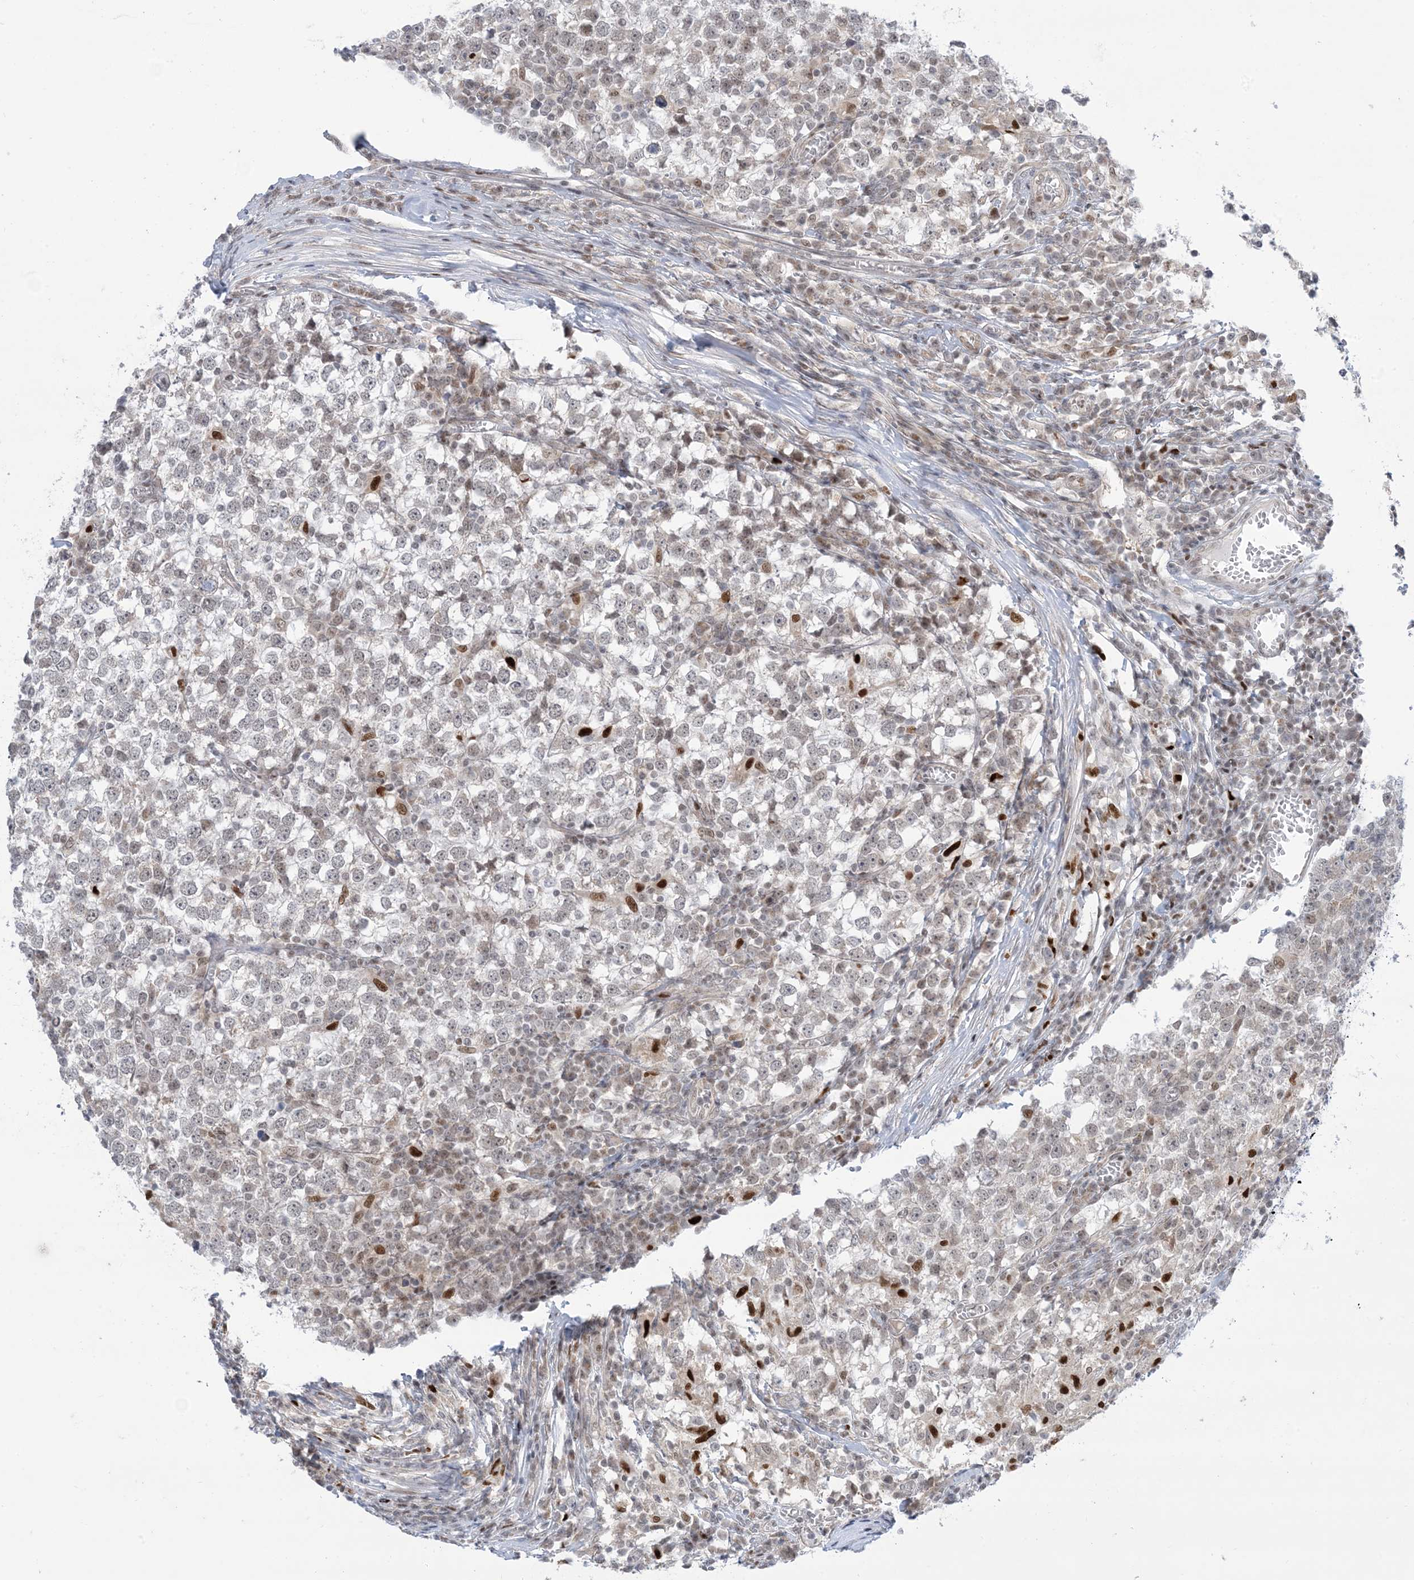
{"staining": {"intensity": "negative", "quantity": "none", "location": "none"}, "tissue": "testis cancer", "cell_type": "Tumor cells", "image_type": "cancer", "snomed": [{"axis": "morphology", "description": "Seminoma, NOS"}, {"axis": "topography", "description": "Testis"}], "caption": "Micrograph shows no significant protein expression in tumor cells of testis cancer. The staining is performed using DAB (3,3'-diaminobenzidine) brown chromogen with nuclei counter-stained in using hematoxylin.", "gene": "TFPT", "patient": {"sex": "male", "age": 65}}